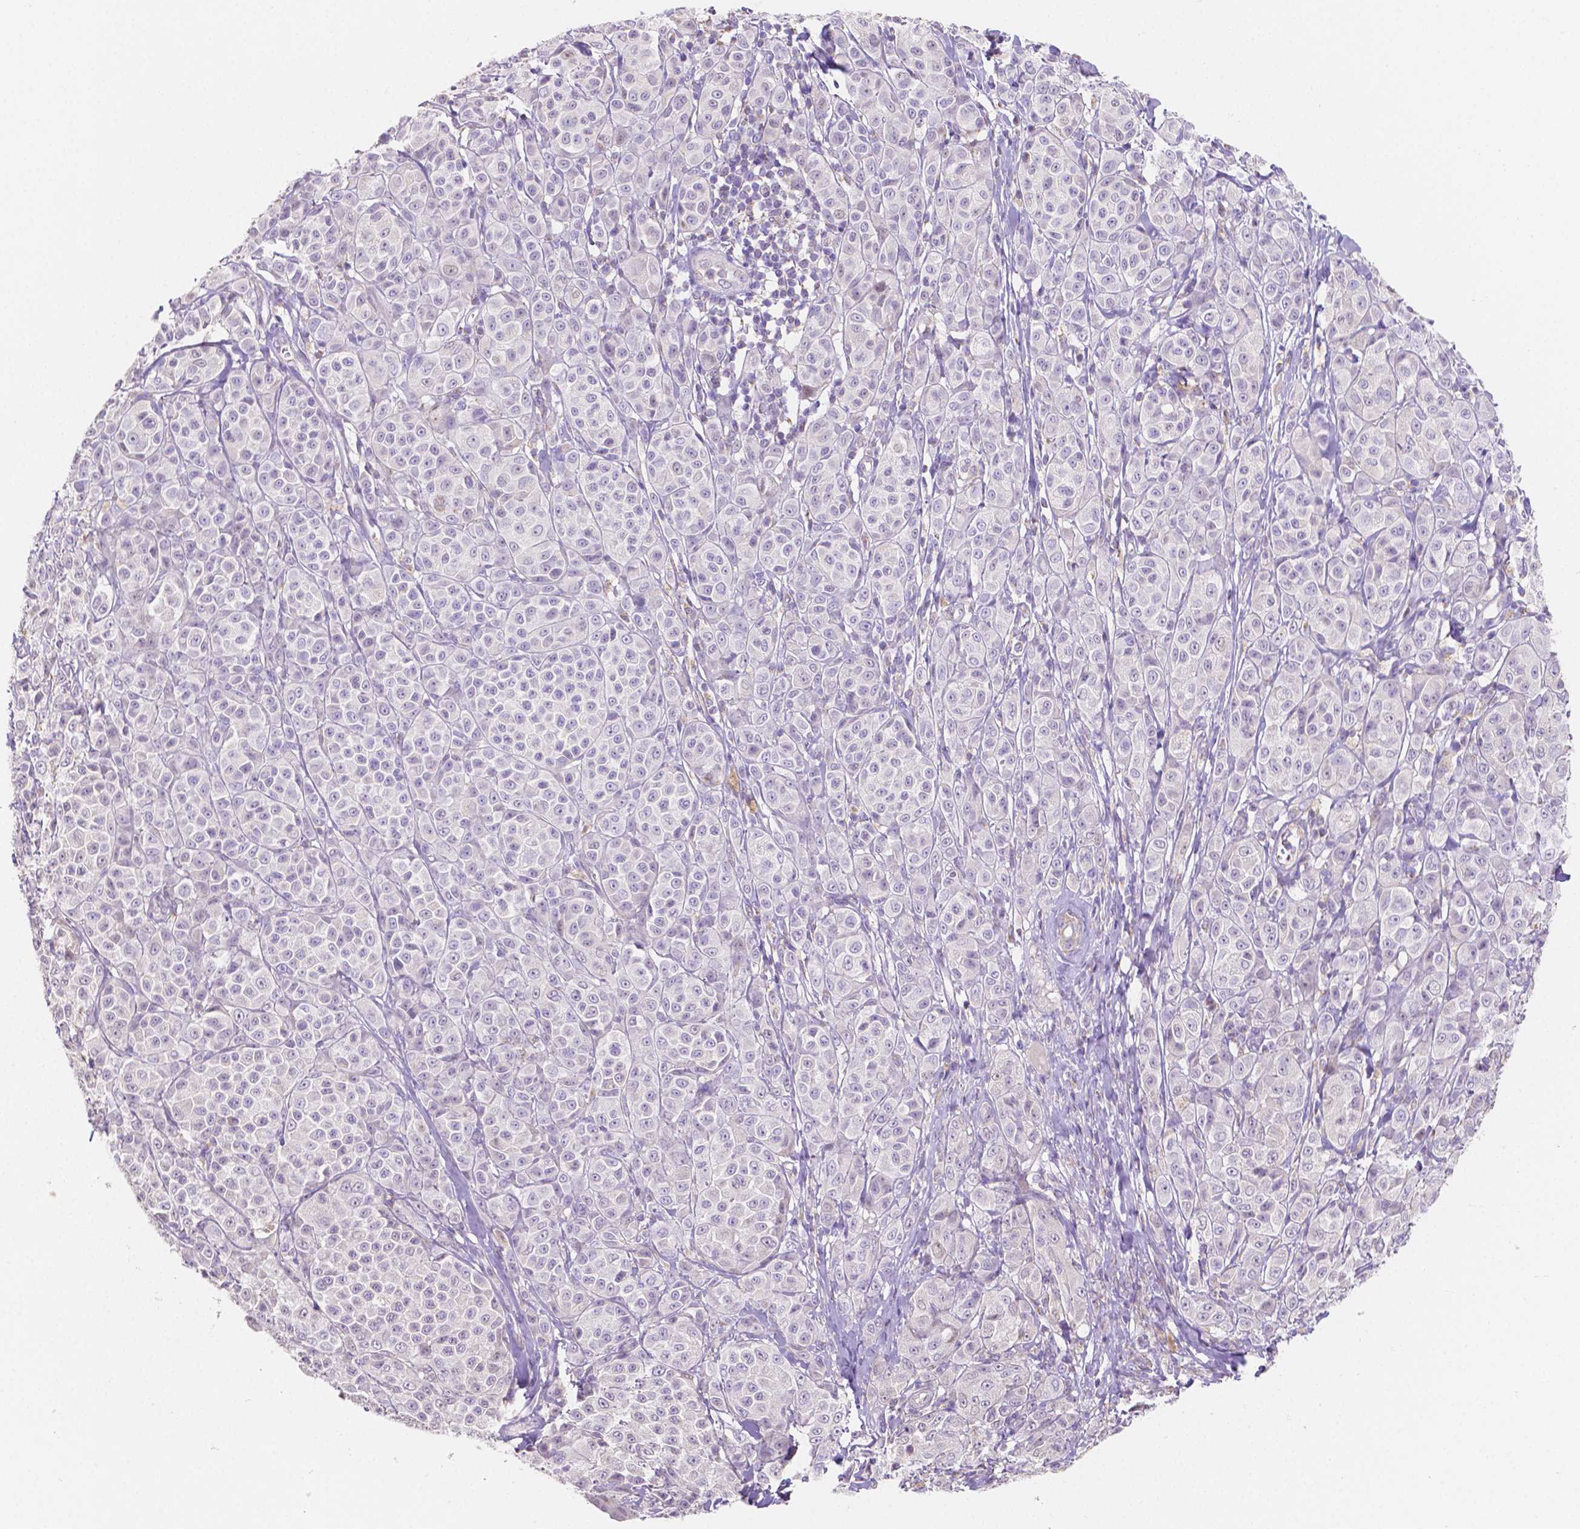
{"staining": {"intensity": "negative", "quantity": "none", "location": "none"}, "tissue": "melanoma", "cell_type": "Tumor cells", "image_type": "cancer", "snomed": [{"axis": "morphology", "description": "Malignant melanoma, NOS"}, {"axis": "topography", "description": "Skin"}], "caption": "Human melanoma stained for a protein using IHC exhibits no positivity in tumor cells.", "gene": "TMEM130", "patient": {"sex": "male", "age": 89}}